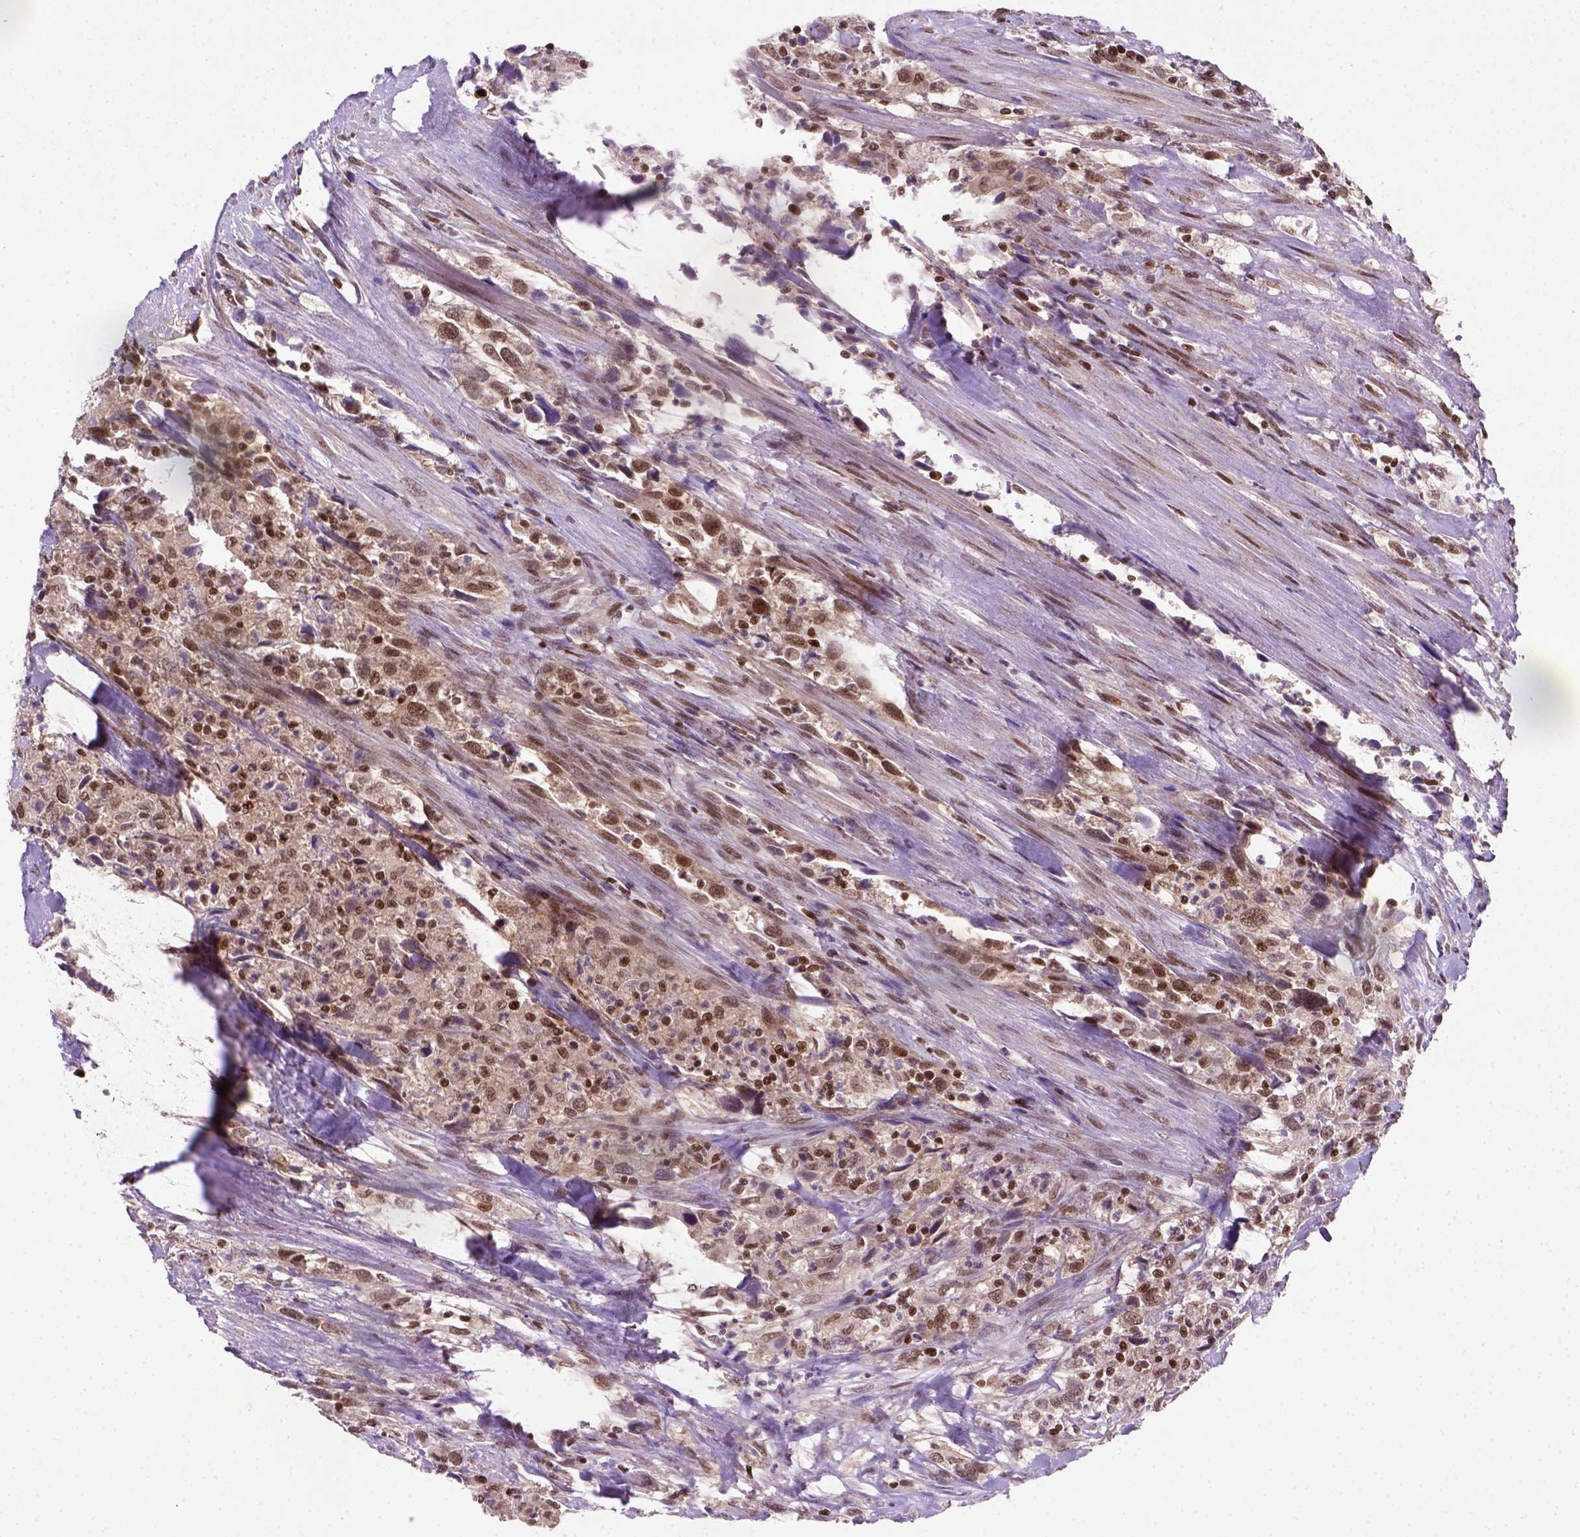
{"staining": {"intensity": "moderate", "quantity": ">75%", "location": "nuclear"}, "tissue": "urothelial cancer", "cell_type": "Tumor cells", "image_type": "cancer", "snomed": [{"axis": "morphology", "description": "Urothelial carcinoma, NOS"}, {"axis": "morphology", "description": "Urothelial carcinoma, High grade"}, {"axis": "topography", "description": "Urinary bladder"}], "caption": "A brown stain shows moderate nuclear staining of a protein in urothelial carcinoma (high-grade) tumor cells.", "gene": "MGMT", "patient": {"sex": "female", "age": 64}}